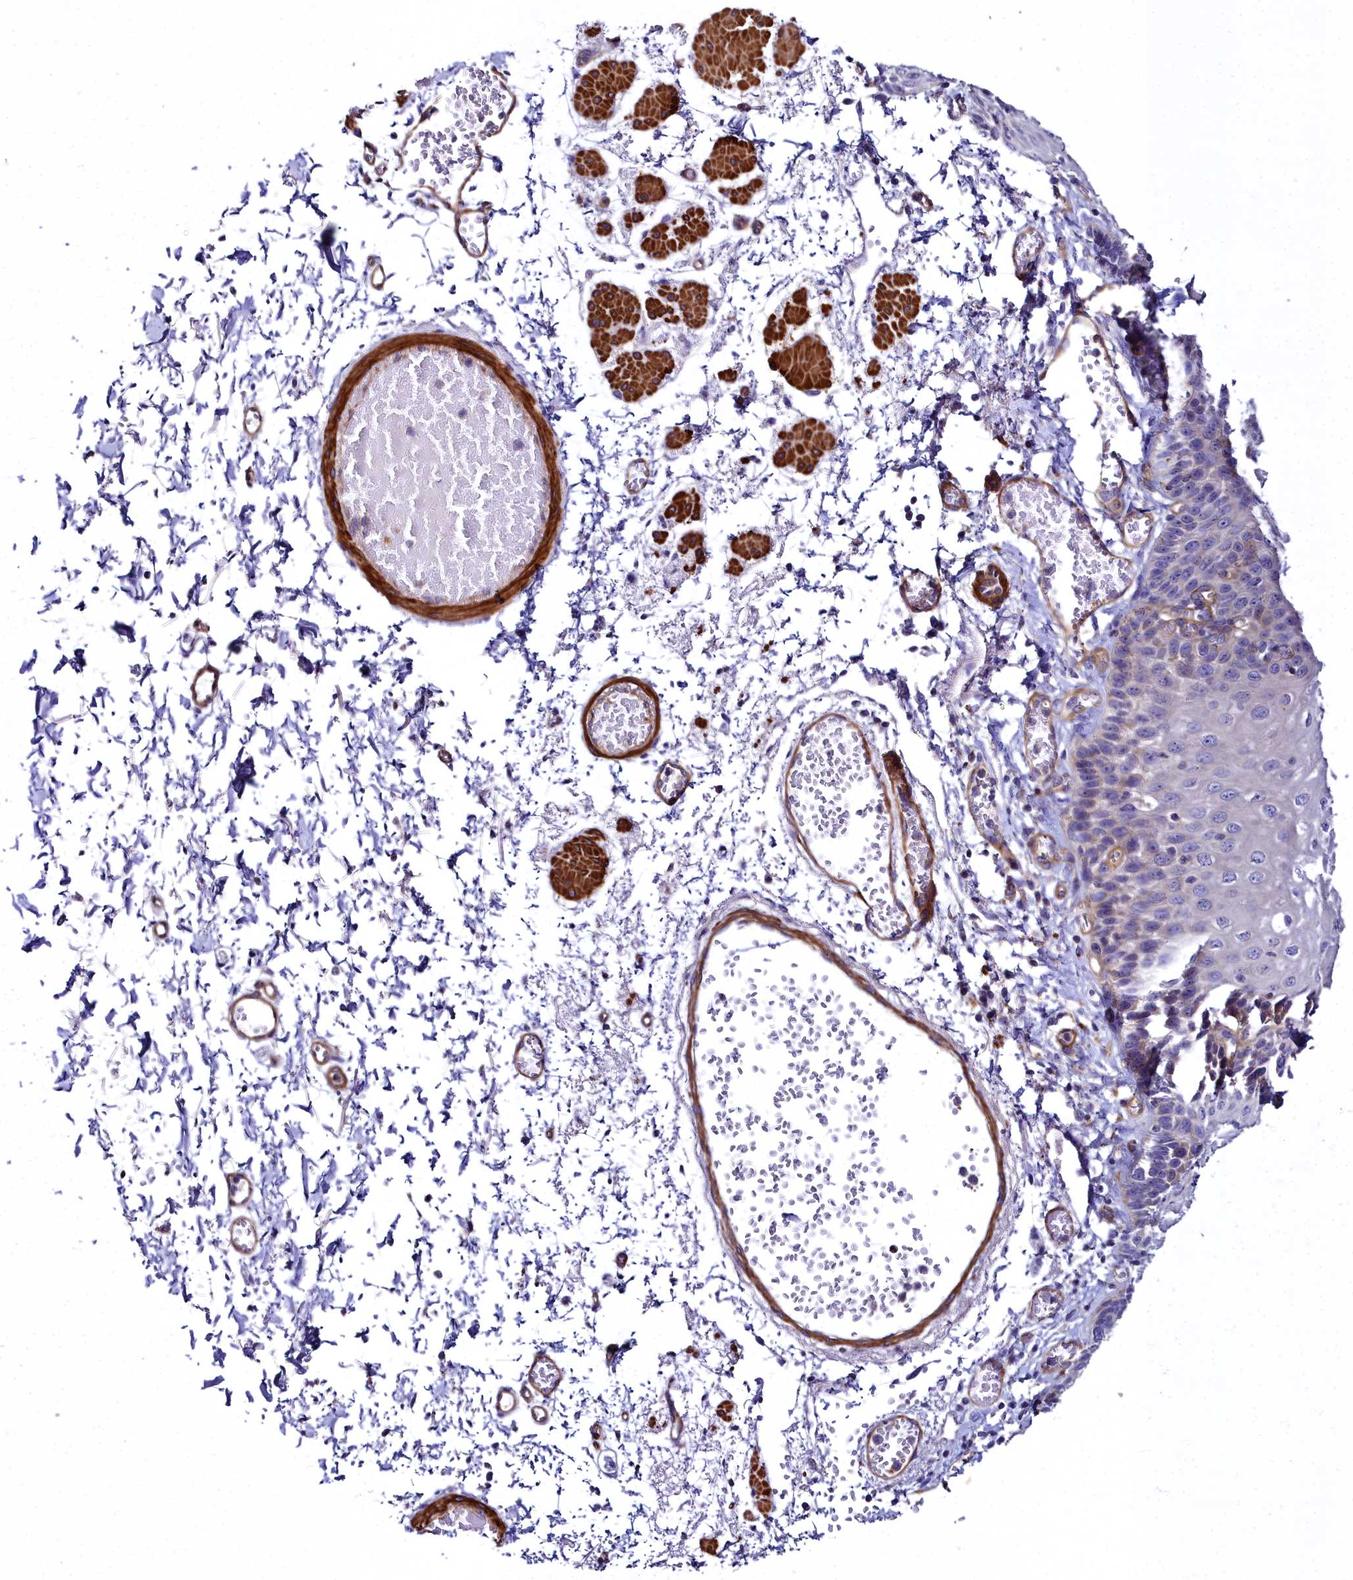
{"staining": {"intensity": "weak", "quantity": "<25%", "location": "cytoplasmic/membranous"}, "tissue": "esophagus", "cell_type": "Squamous epithelial cells", "image_type": "normal", "snomed": [{"axis": "morphology", "description": "Normal tissue, NOS"}, {"axis": "topography", "description": "Esophagus"}], "caption": "High magnification brightfield microscopy of benign esophagus stained with DAB (3,3'-diaminobenzidine) (brown) and counterstained with hematoxylin (blue): squamous epithelial cells show no significant staining. Brightfield microscopy of immunohistochemistry (IHC) stained with DAB (3,3'-diaminobenzidine) (brown) and hematoxylin (blue), captured at high magnification.", "gene": "FADS3", "patient": {"sex": "male", "age": 81}}